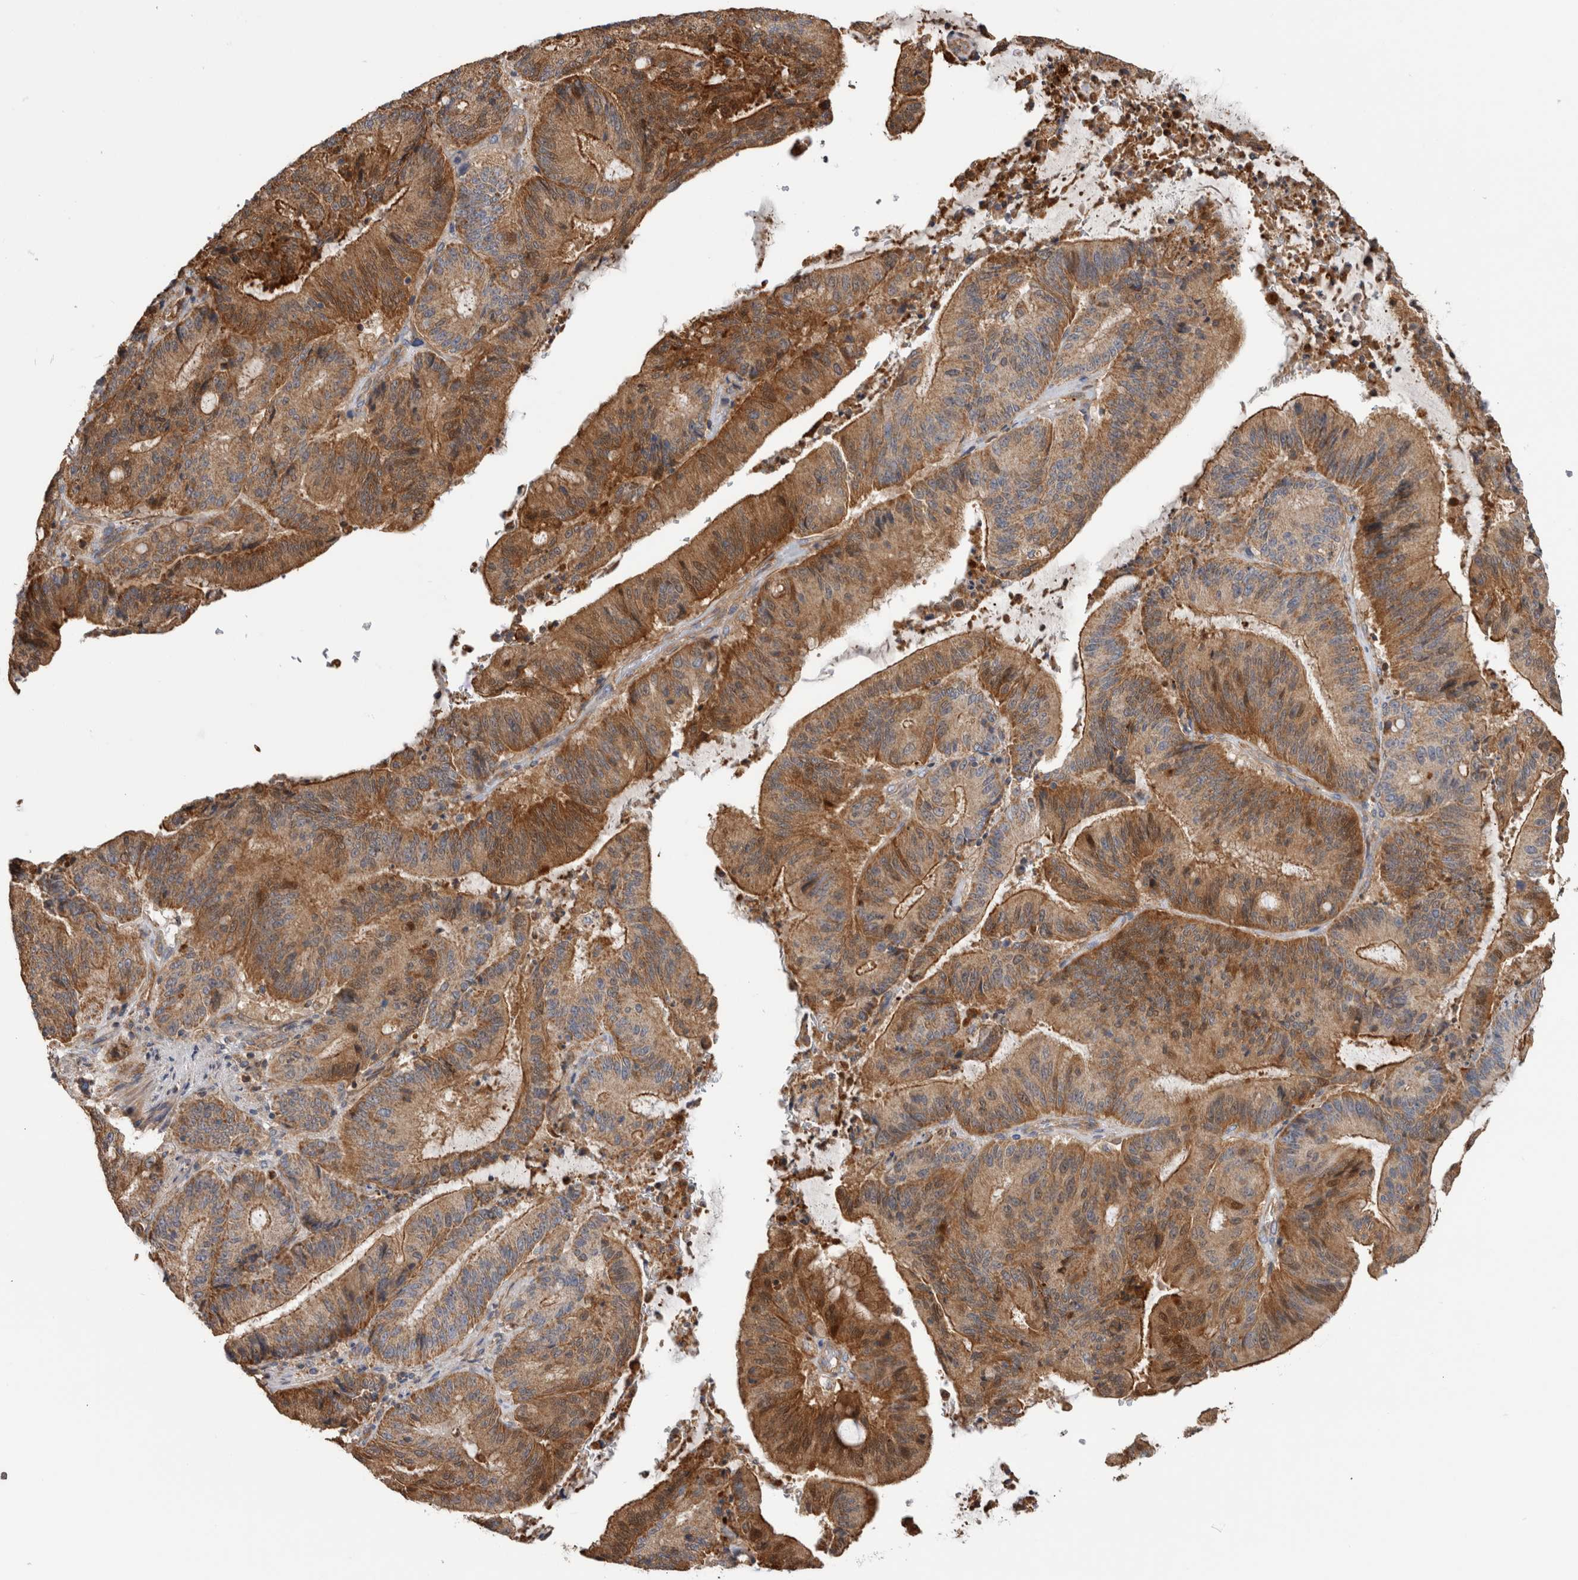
{"staining": {"intensity": "moderate", "quantity": ">75%", "location": "cytoplasmic/membranous"}, "tissue": "liver cancer", "cell_type": "Tumor cells", "image_type": "cancer", "snomed": [{"axis": "morphology", "description": "Normal tissue, NOS"}, {"axis": "morphology", "description": "Cholangiocarcinoma"}, {"axis": "topography", "description": "Liver"}, {"axis": "topography", "description": "Peripheral nerve tissue"}], "caption": "Protein staining demonstrates moderate cytoplasmic/membranous expression in about >75% of tumor cells in liver cholangiocarcinoma.", "gene": "SFXN2", "patient": {"sex": "female", "age": 73}}